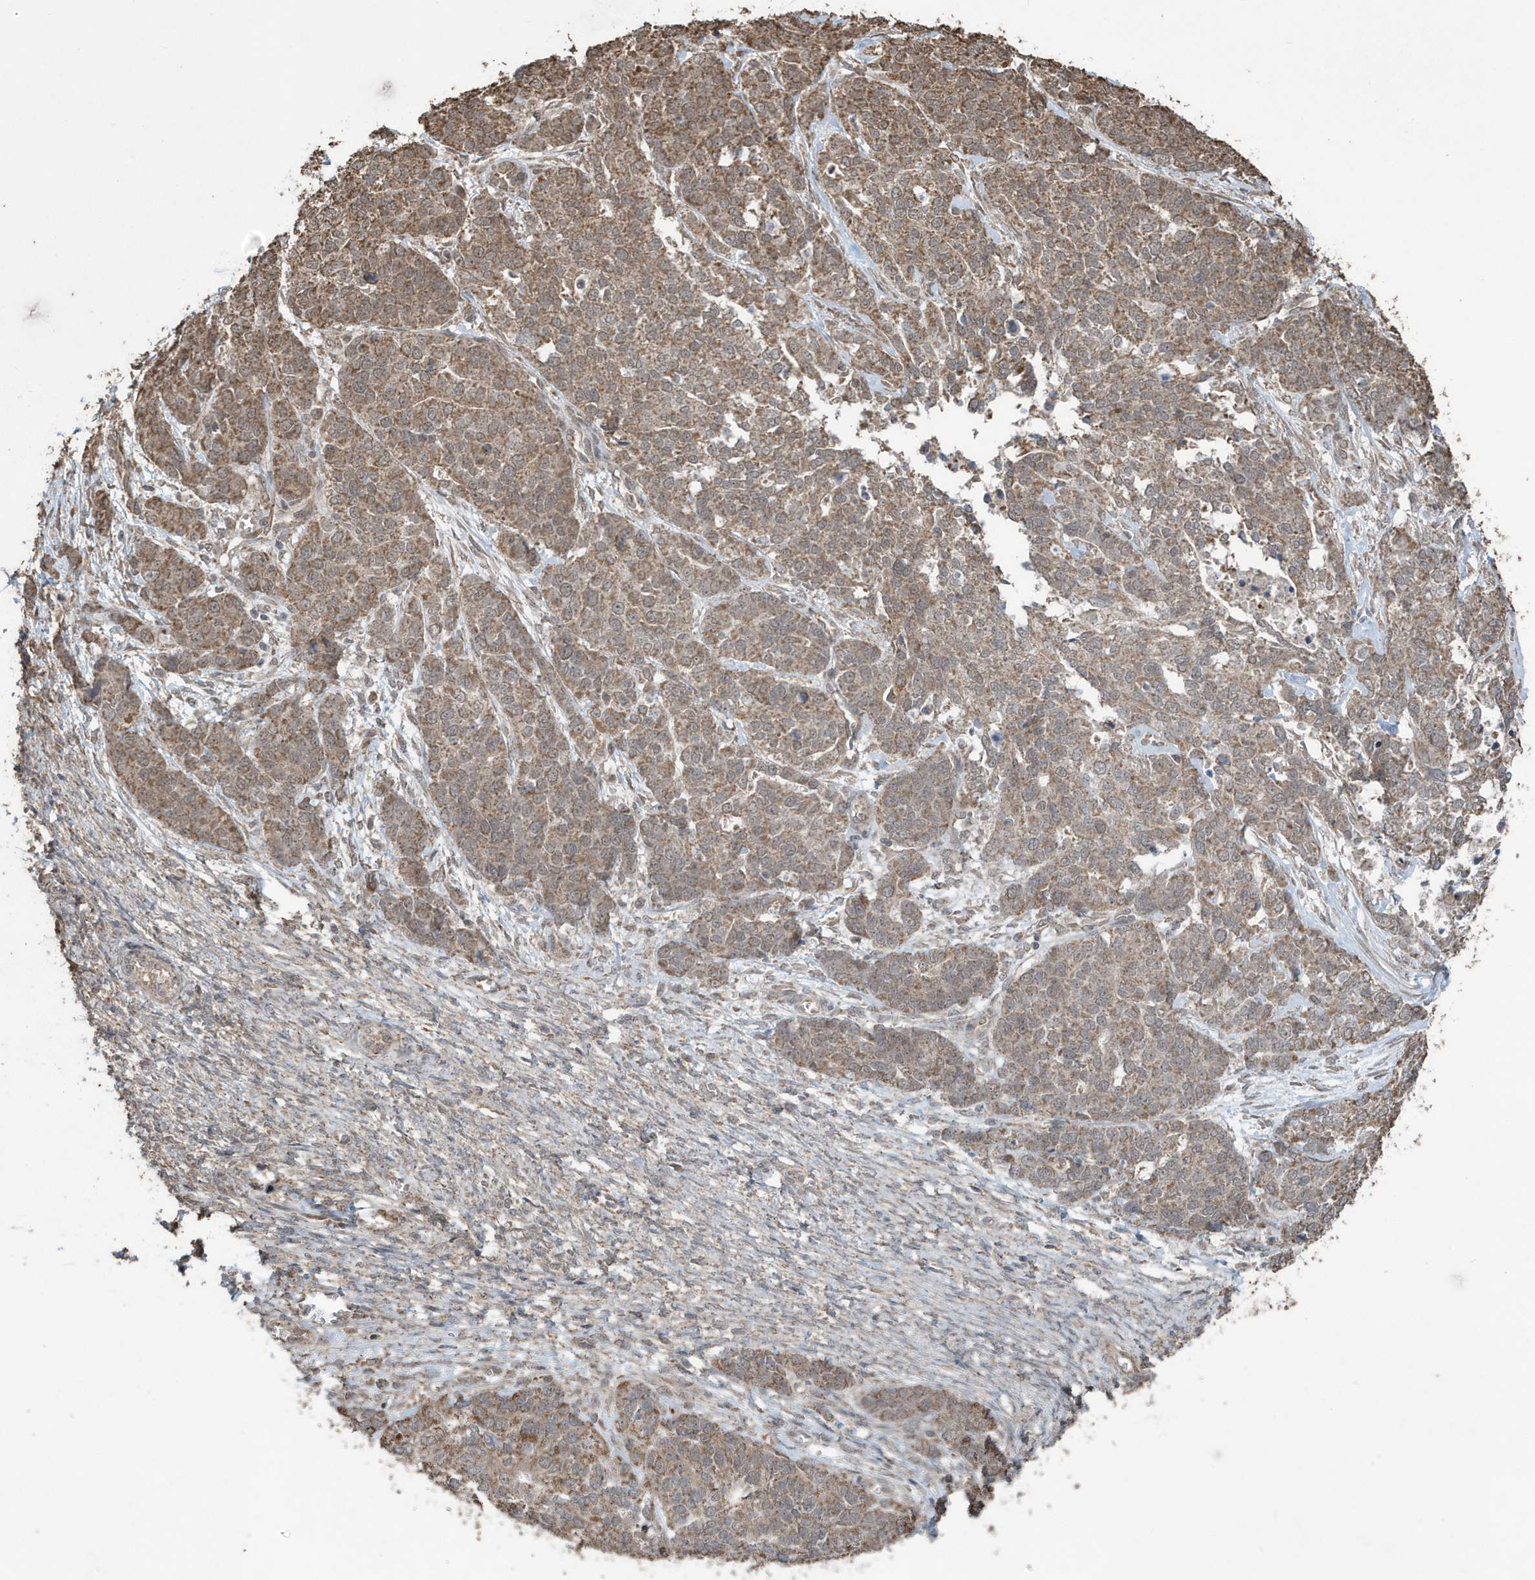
{"staining": {"intensity": "moderate", "quantity": ">75%", "location": "cytoplasmic/membranous"}, "tissue": "ovarian cancer", "cell_type": "Tumor cells", "image_type": "cancer", "snomed": [{"axis": "morphology", "description": "Cystadenocarcinoma, serous, NOS"}, {"axis": "topography", "description": "Ovary"}], "caption": "High-power microscopy captured an immunohistochemistry (IHC) photomicrograph of serous cystadenocarcinoma (ovarian), revealing moderate cytoplasmic/membranous staining in about >75% of tumor cells. (Stains: DAB in brown, nuclei in blue, Microscopy: brightfield microscopy at high magnification).", "gene": "PAXBP1", "patient": {"sex": "female", "age": 44}}